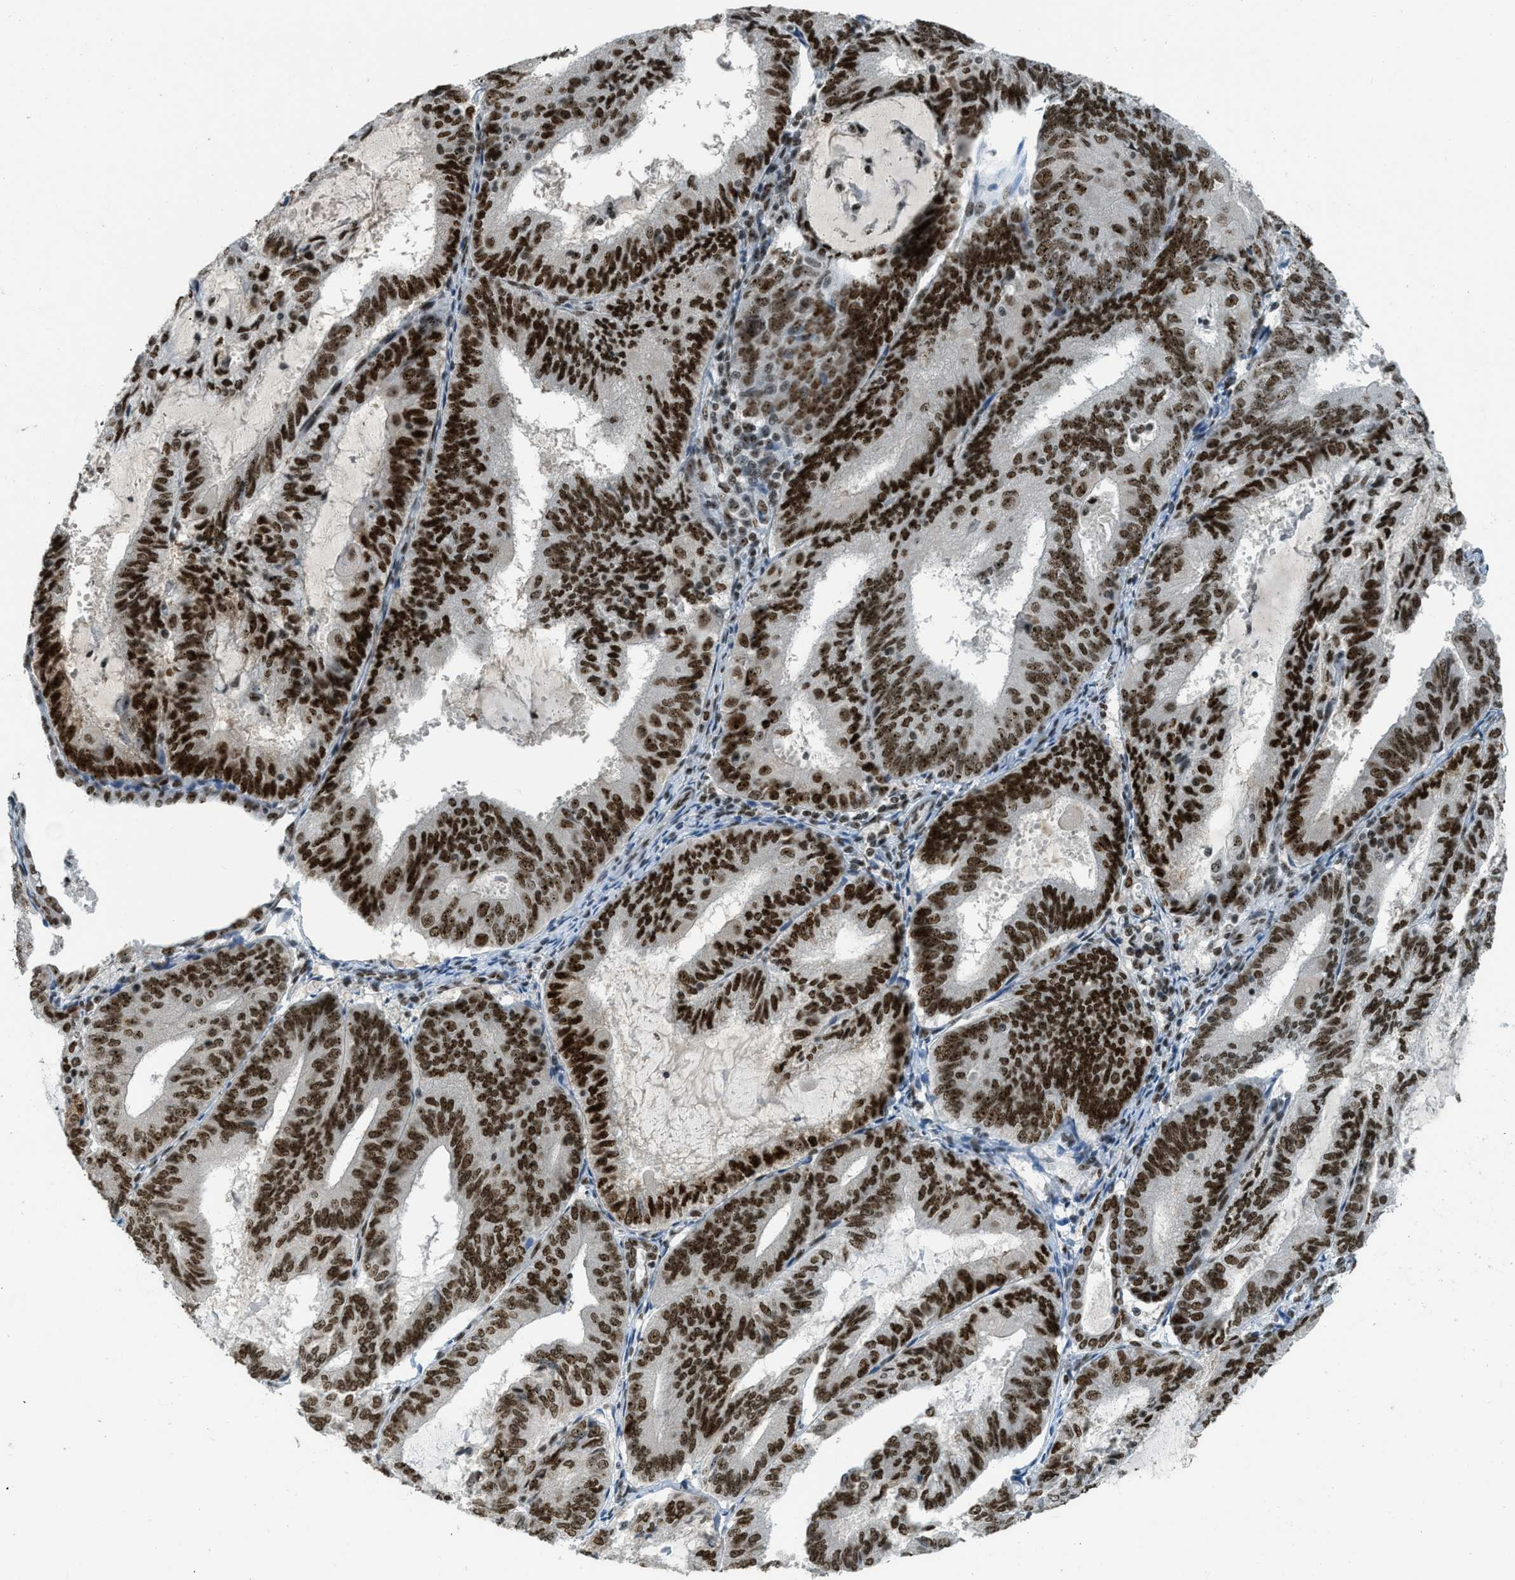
{"staining": {"intensity": "strong", "quantity": ">75%", "location": "nuclear"}, "tissue": "endometrial cancer", "cell_type": "Tumor cells", "image_type": "cancer", "snomed": [{"axis": "morphology", "description": "Adenocarcinoma, NOS"}, {"axis": "topography", "description": "Endometrium"}], "caption": "About >75% of tumor cells in human adenocarcinoma (endometrial) display strong nuclear protein staining as visualized by brown immunohistochemical staining.", "gene": "URB1", "patient": {"sex": "female", "age": 81}}